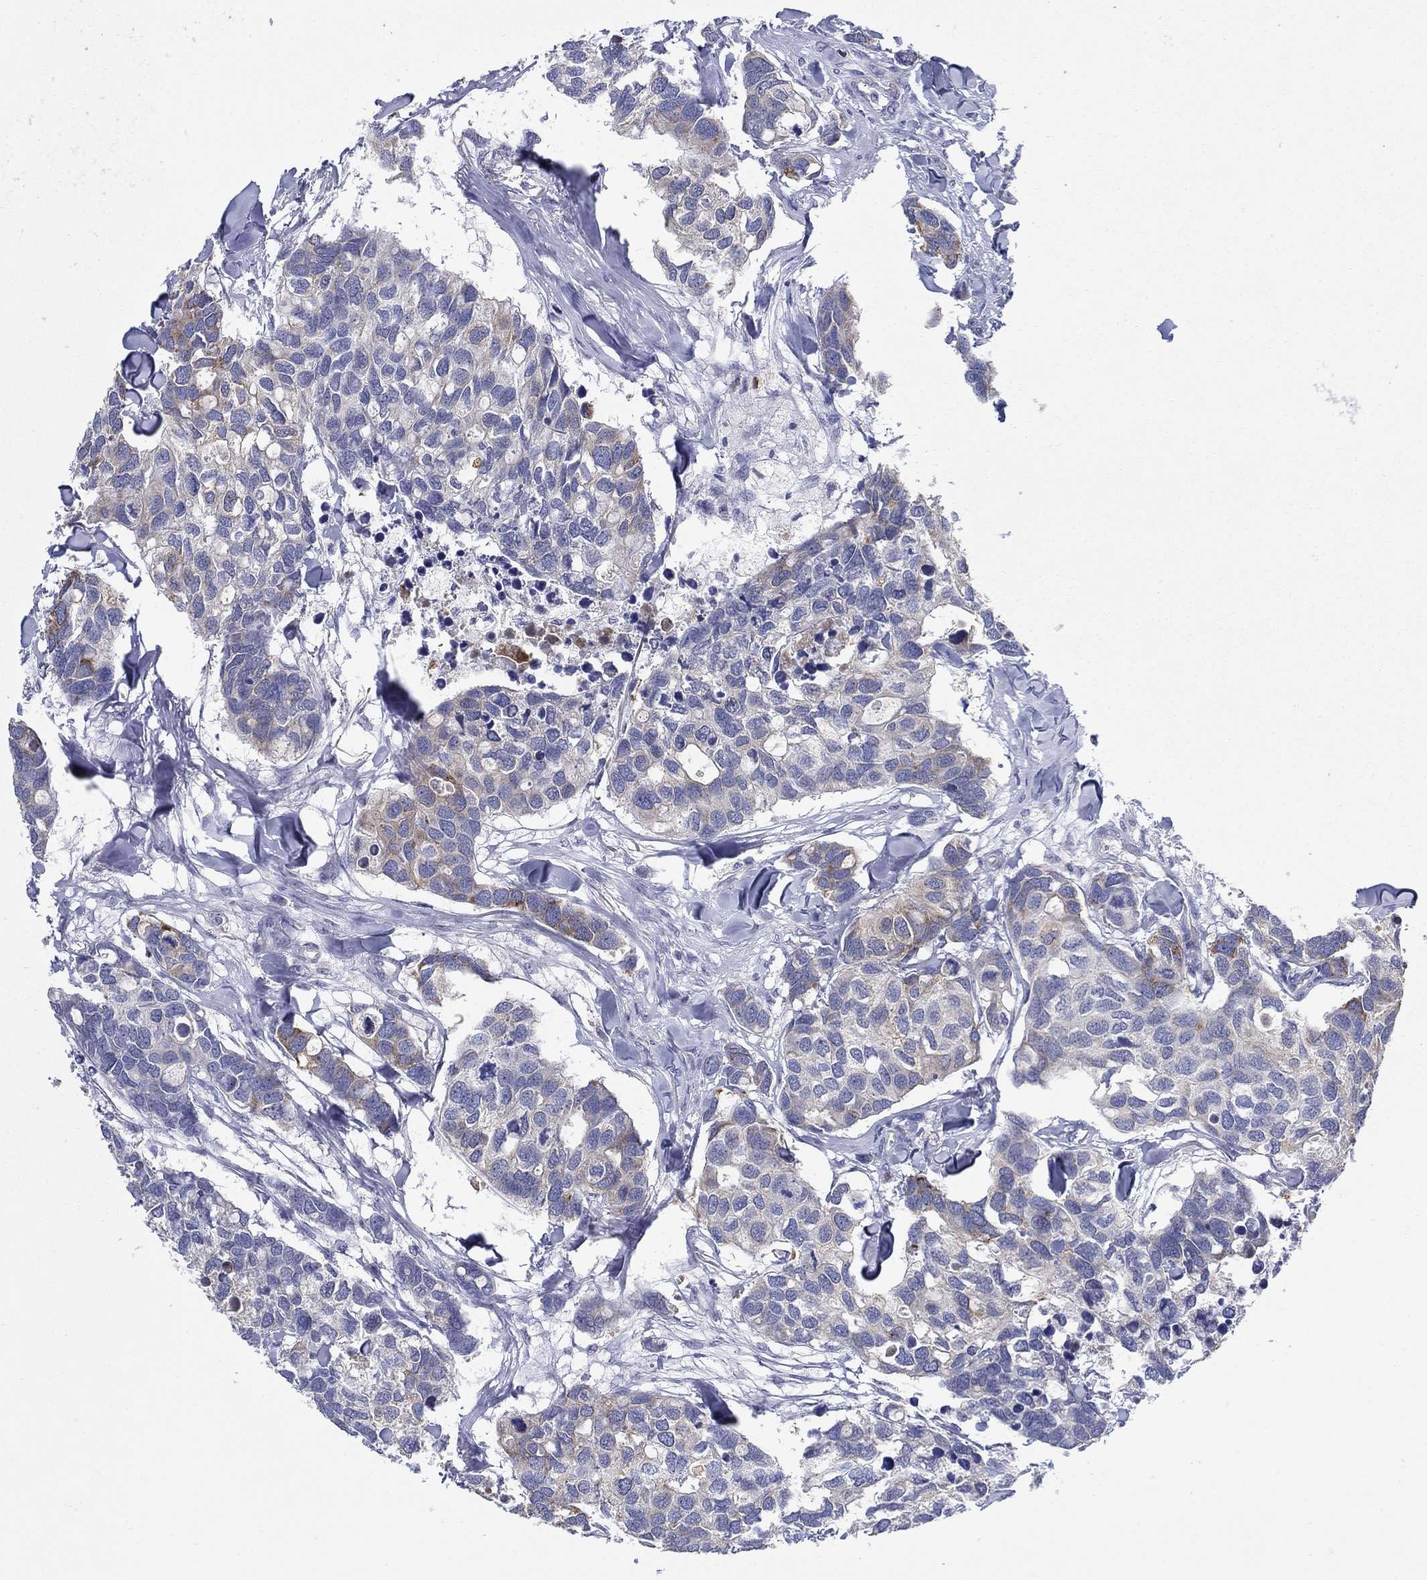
{"staining": {"intensity": "moderate", "quantity": "<25%", "location": "cytoplasmic/membranous"}, "tissue": "breast cancer", "cell_type": "Tumor cells", "image_type": "cancer", "snomed": [{"axis": "morphology", "description": "Duct carcinoma"}, {"axis": "topography", "description": "Breast"}], "caption": "A photomicrograph showing moderate cytoplasmic/membranous expression in approximately <25% of tumor cells in intraductal carcinoma (breast), as visualized by brown immunohistochemical staining.", "gene": "ERMP1", "patient": {"sex": "female", "age": 83}}